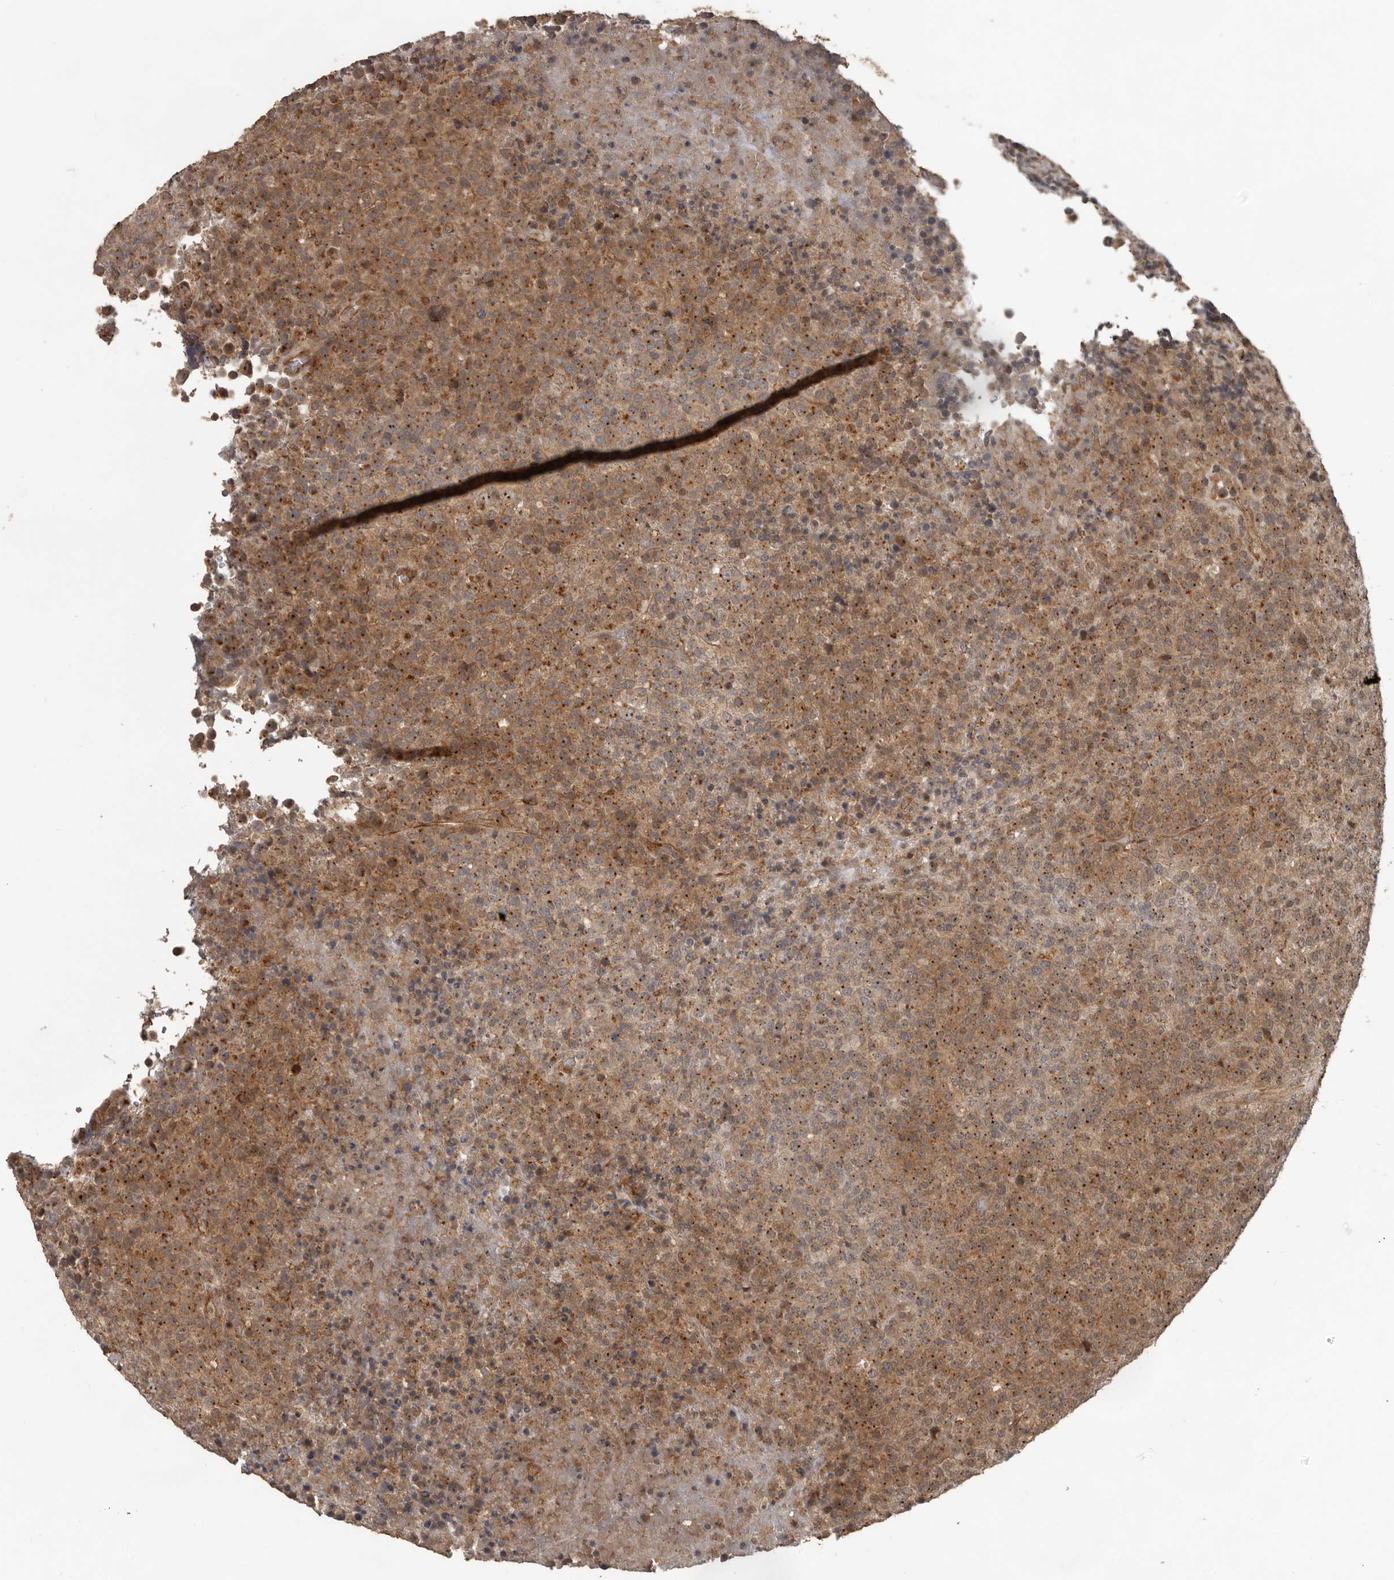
{"staining": {"intensity": "moderate", "quantity": ">75%", "location": "cytoplasmic/membranous"}, "tissue": "lymphoma", "cell_type": "Tumor cells", "image_type": "cancer", "snomed": [{"axis": "morphology", "description": "Malignant lymphoma, non-Hodgkin's type, High grade"}, {"axis": "topography", "description": "Lymph node"}], "caption": "The image demonstrates a brown stain indicating the presence of a protein in the cytoplasmic/membranous of tumor cells in high-grade malignant lymphoma, non-Hodgkin's type.", "gene": "CEP350", "patient": {"sex": "male", "age": 13}}